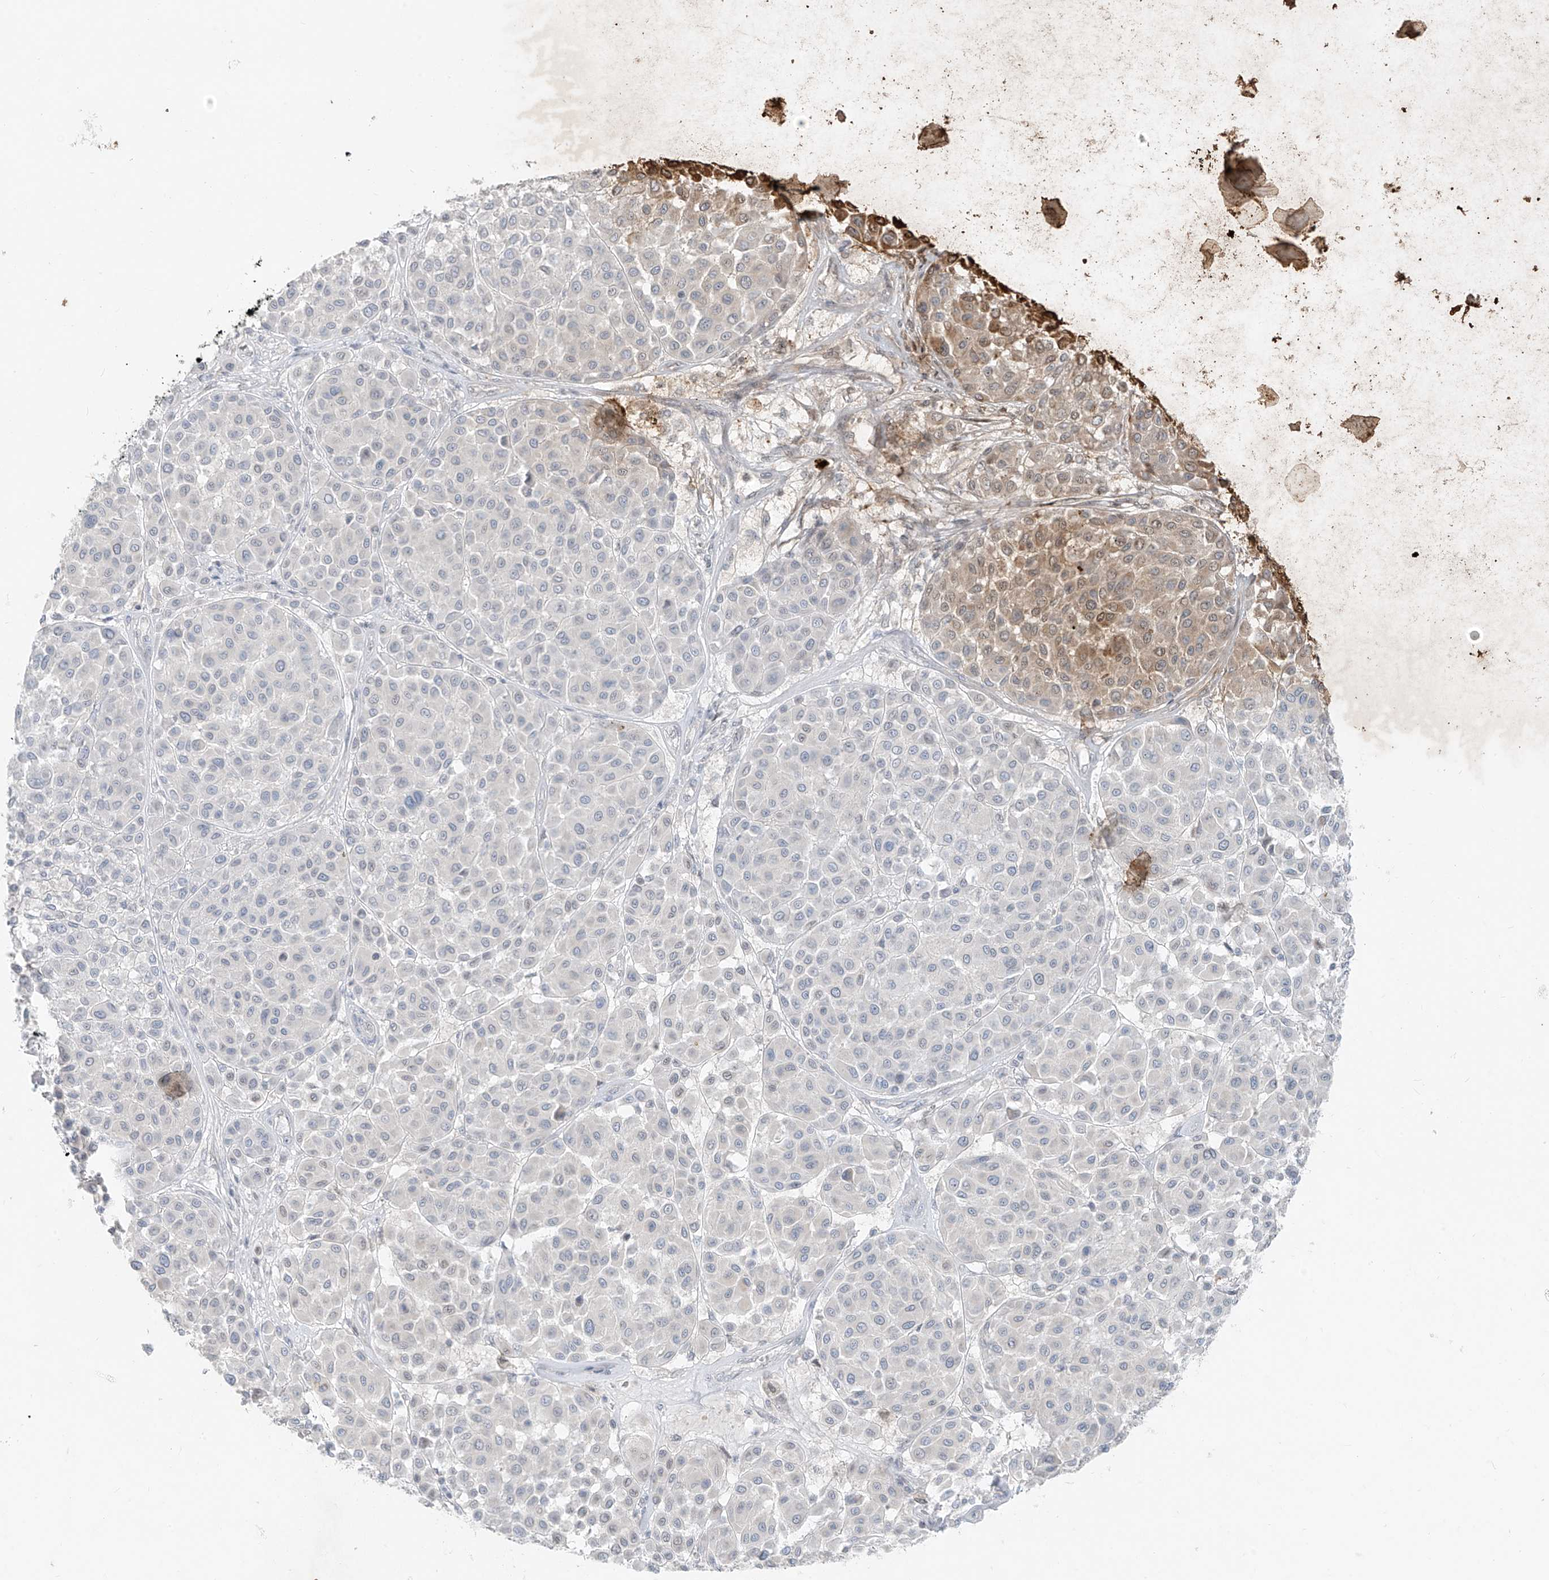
{"staining": {"intensity": "negative", "quantity": "none", "location": "none"}, "tissue": "melanoma", "cell_type": "Tumor cells", "image_type": "cancer", "snomed": [{"axis": "morphology", "description": "Malignant melanoma, Metastatic site"}, {"axis": "topography", "description": "Soft tissue"}], "caption": "This is an IHC micrograph of human malignant melanoma (metastatic site). There is no expression in tumor cells.", "gene": "OSBPL7", "patient": {"sex": "male", "age": 41}}